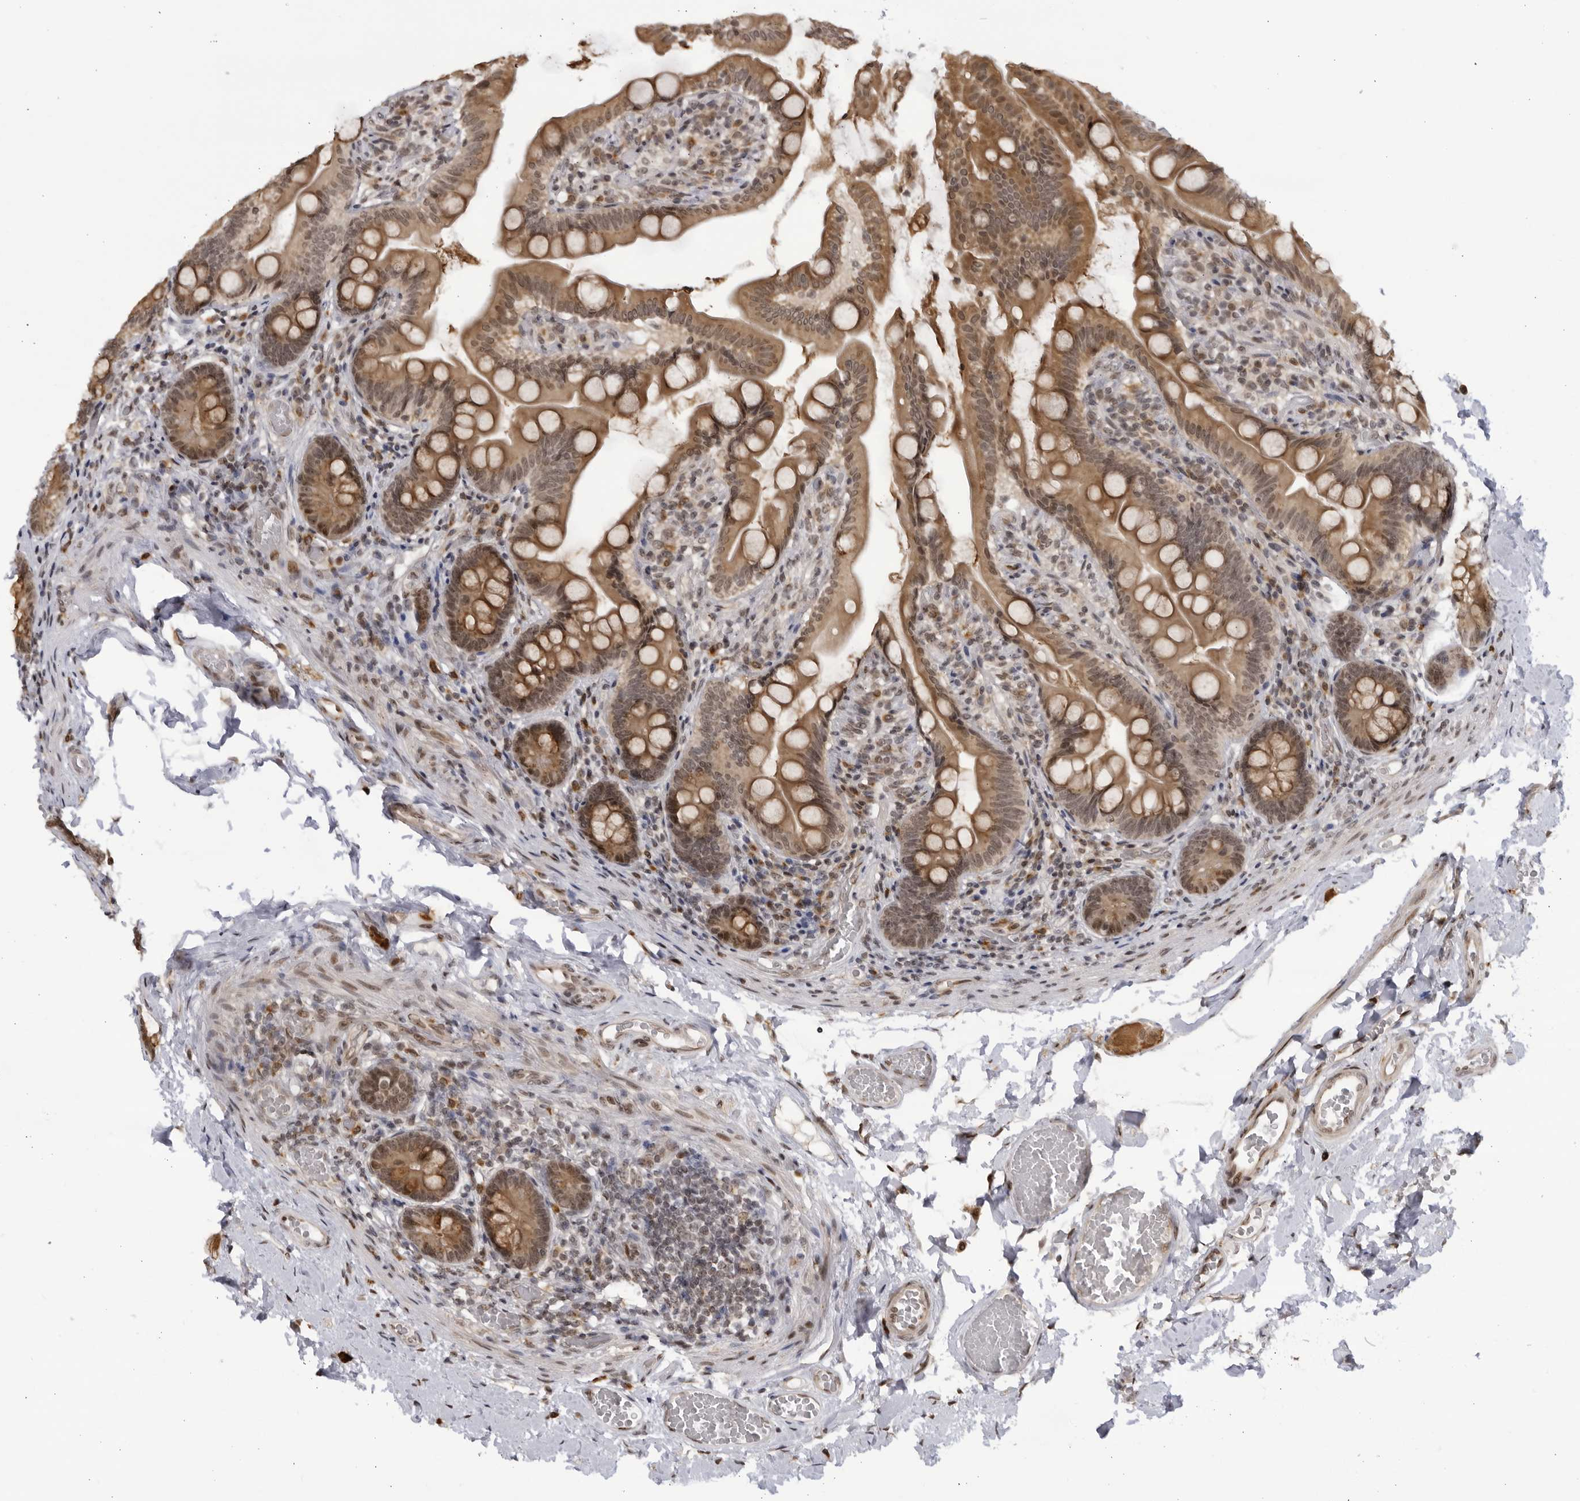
{"staining": {"intensity": "moderate", "quantity": ">75%", "location": "cytoplasmic/membranous"}, "tissue": "small intestine", "cell_type": "Glandular cells", "image_type": "normal", "snomed": [{"axis": "morphology", "description": "Normal tissue, NOS"}, {"axis": "topography", "description": "Small intestine"}], "caption": "Immunohistochemistry (IHC) of benign small intestine demonstrates medium levels of moderate cytoplasmic/membranous positivity in about >75% of glandular cells.", "gene": "RASGEF1C", "patient": {"sex": "female", "age": 56}}